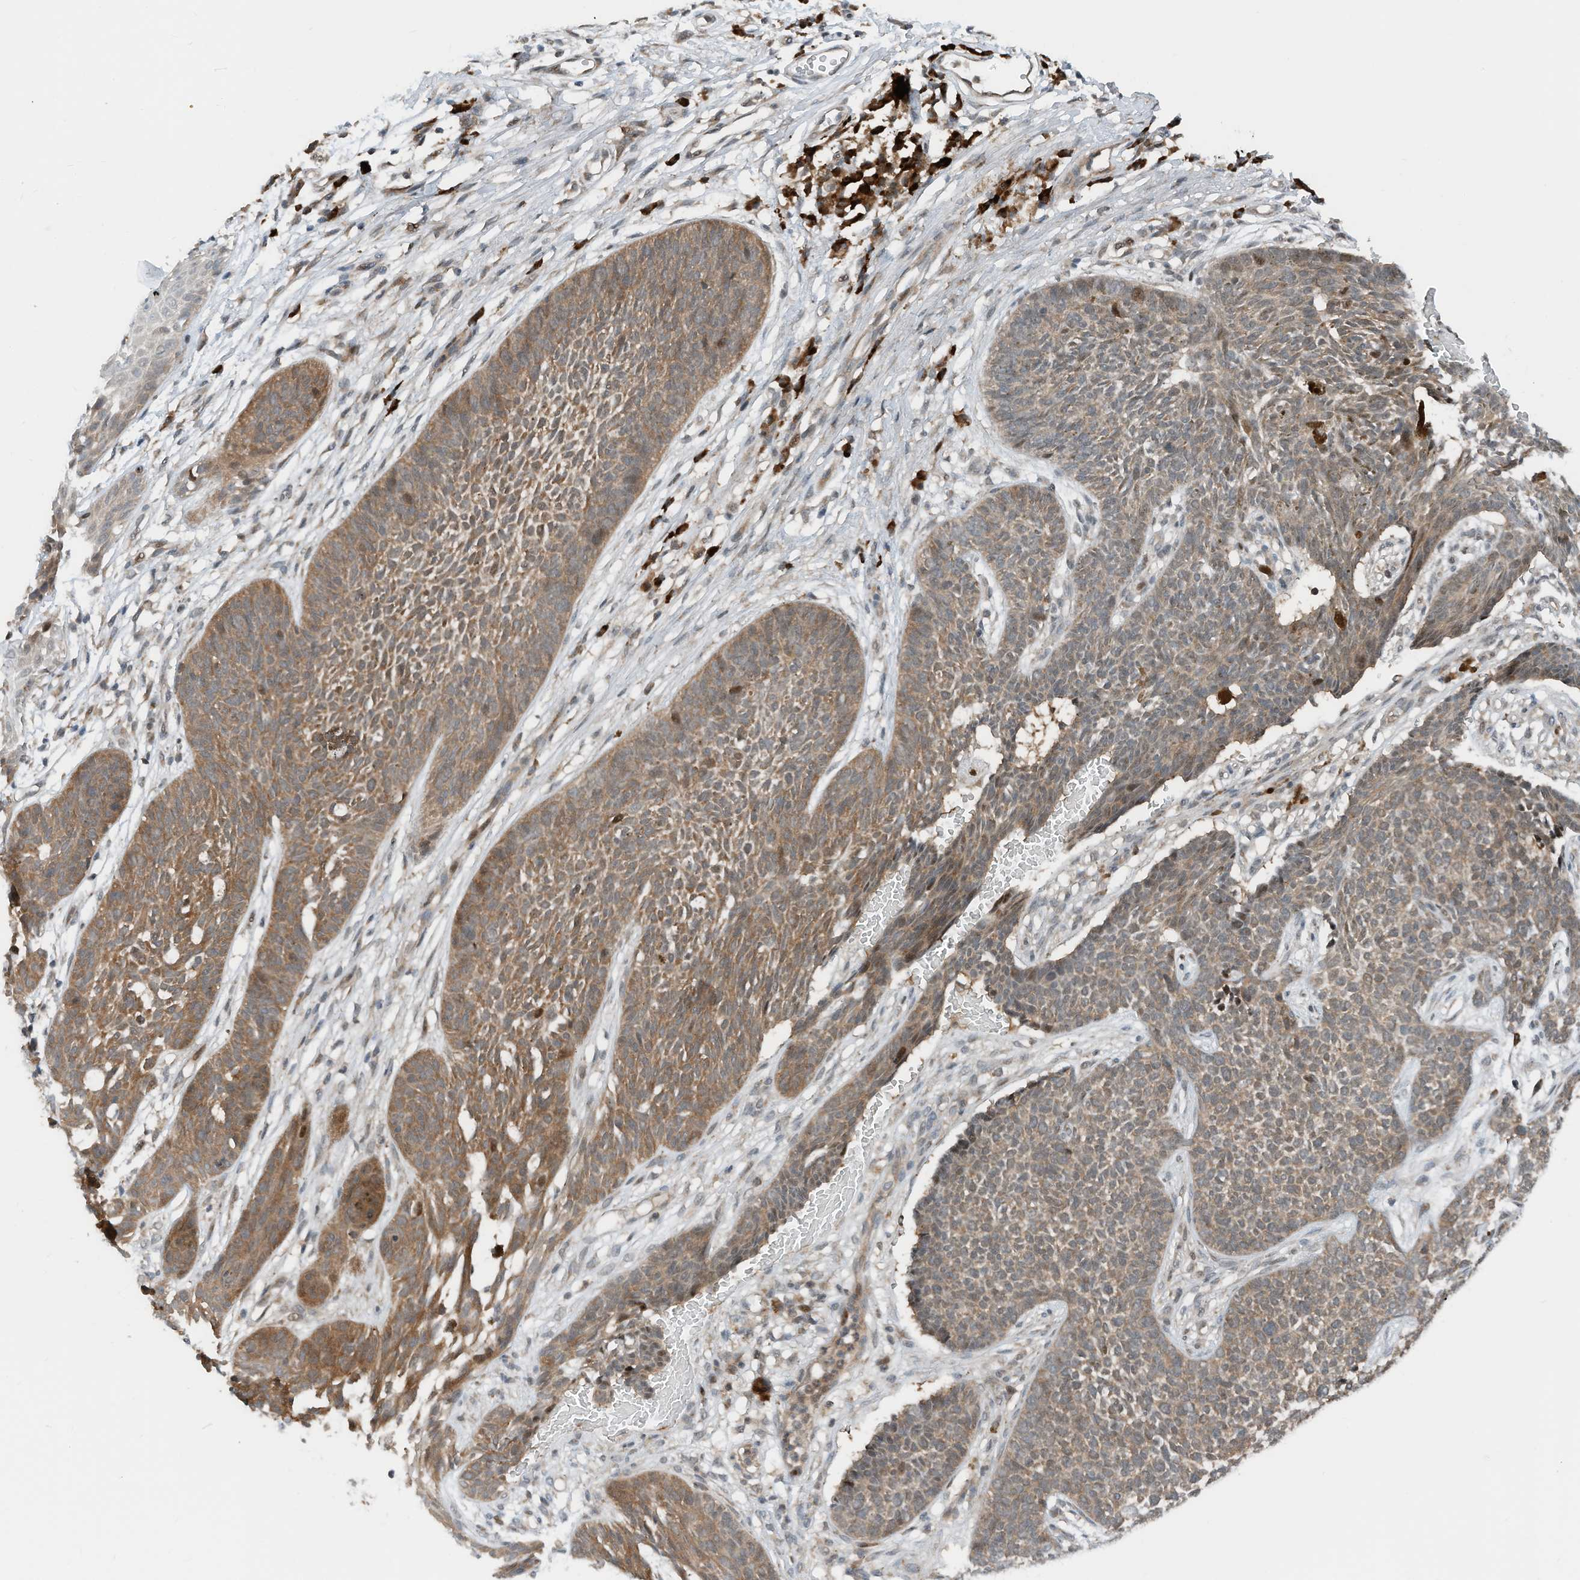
{"staining": {"intensity": "moderate", "quantity": ">75%", "location": "cytoplasmic/membranous"}, "tissue": "skin cancer", "cell_type": "Tumor cells", "image_type": "cancer", "snomed": [{"axis": "morphology", "description": "Basal cell carcinoma"}, {"axis": "topography", "description": "Skin"}], "caption": "The immunohistochemical stain labels moderate cytoplasmic/membranous staining in tumor cells of skin cancer (basal cell carcinoma) tissue. (IHC, brightfield microscopy, high magnification).", "gene": "RMND1", "patient": {"sex": "female", "age": 84}}